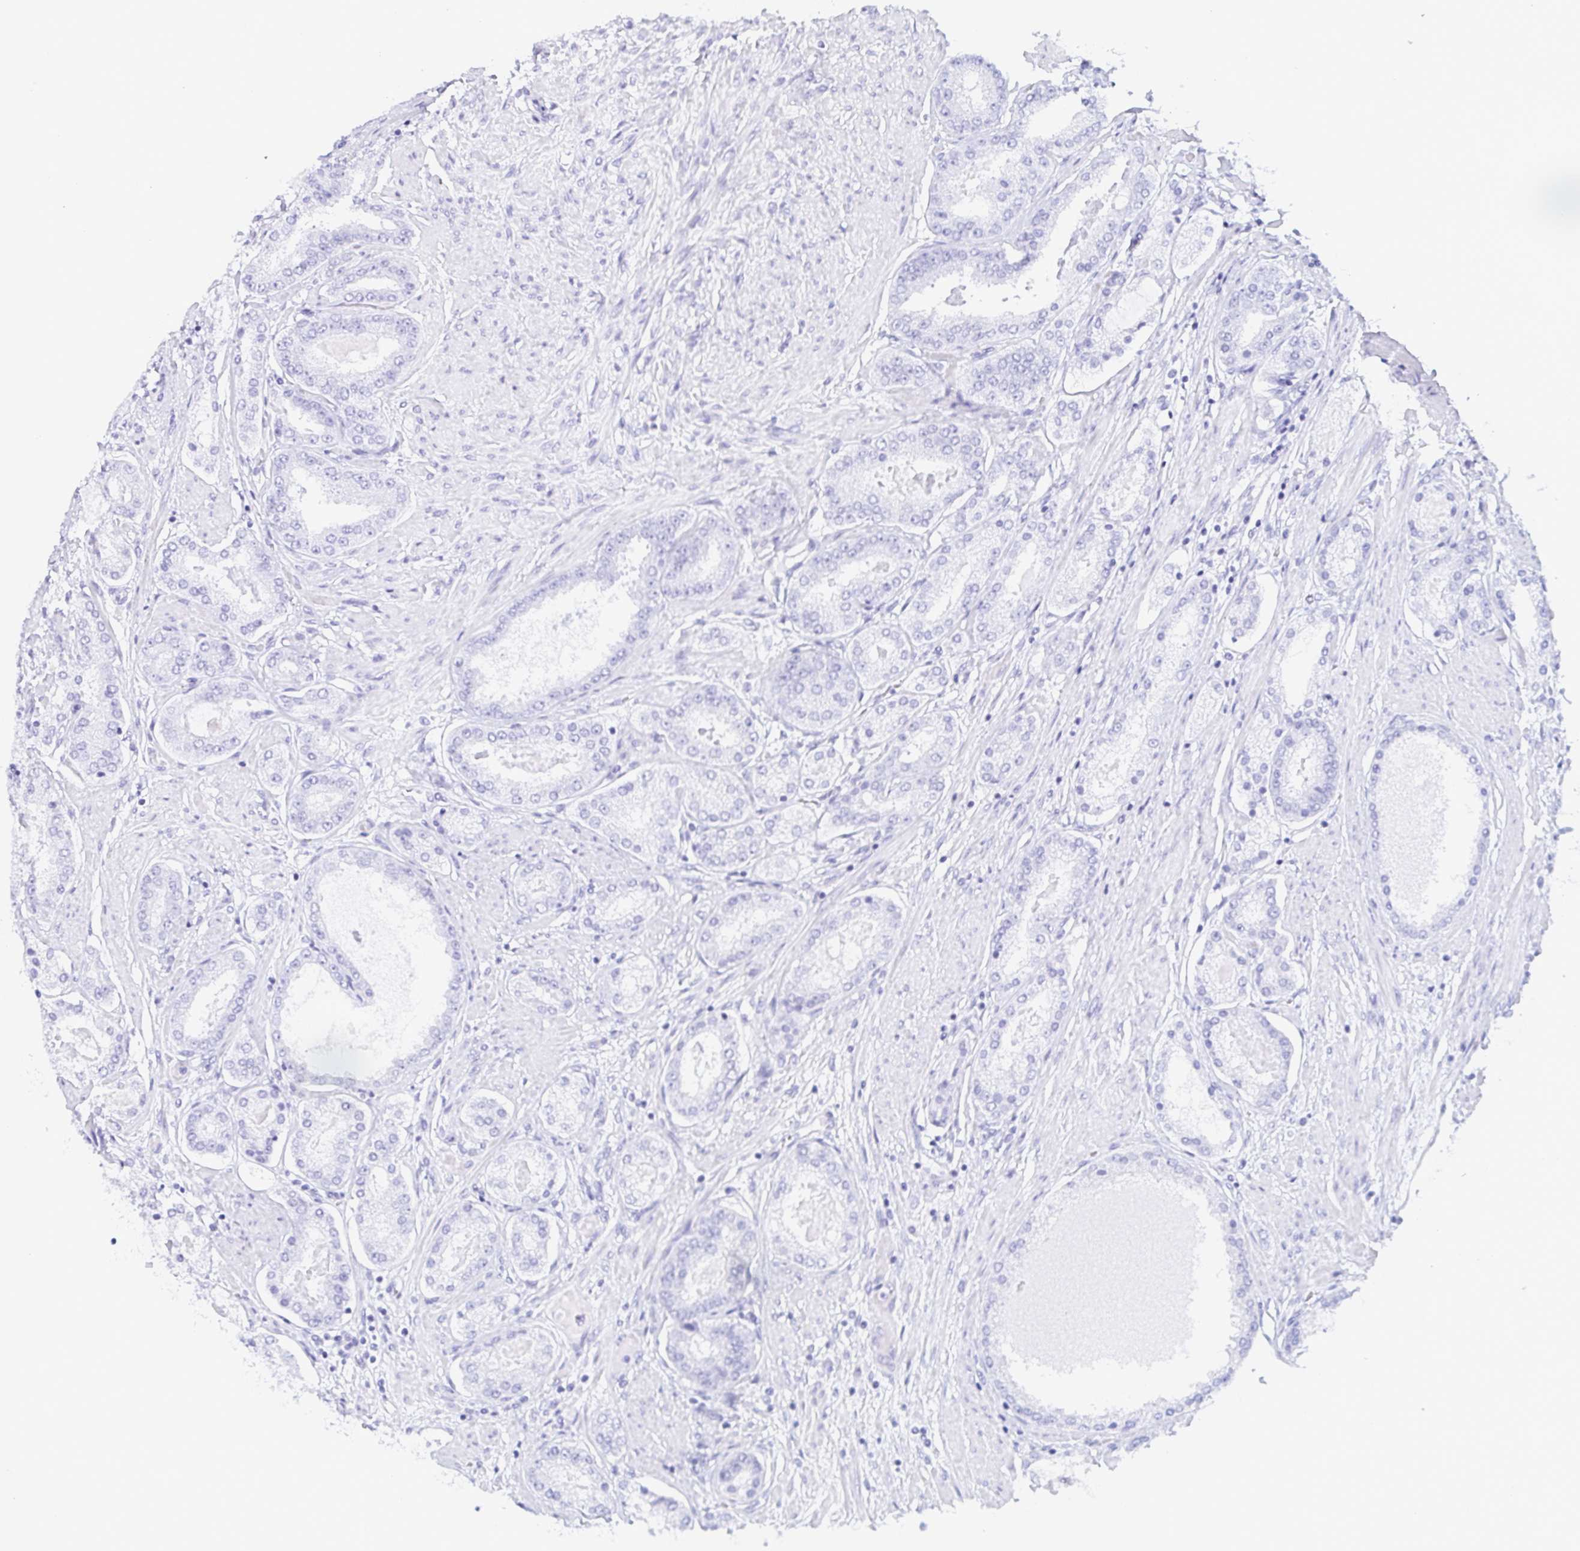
{"staining": {"intensity": "negative", "quantity": "none", "location": "none"}, "tissue": "prostate cancer", "cell_type": "Tumor cells", "image_type": "cancer", "snomed": [{"axis": "morphology", "description": "Adenocarcinoma, High grade"}, {"axis": "topography", "description": "Prostate"}], "caption": "This image is of high-grade adenocarcinoma (prostate) stained with immunohistochemistry to label a protein in brown with the nuclei are counter-stained blue. There is no staining in tumor cells. (Brightfield microscopy of DAB (3,3'-diaminobenzidine) immunohistochemistry (IHC) at high magnification).", "gene": "BPIFA2", "patient": {"sex": "male", "age": 63}}